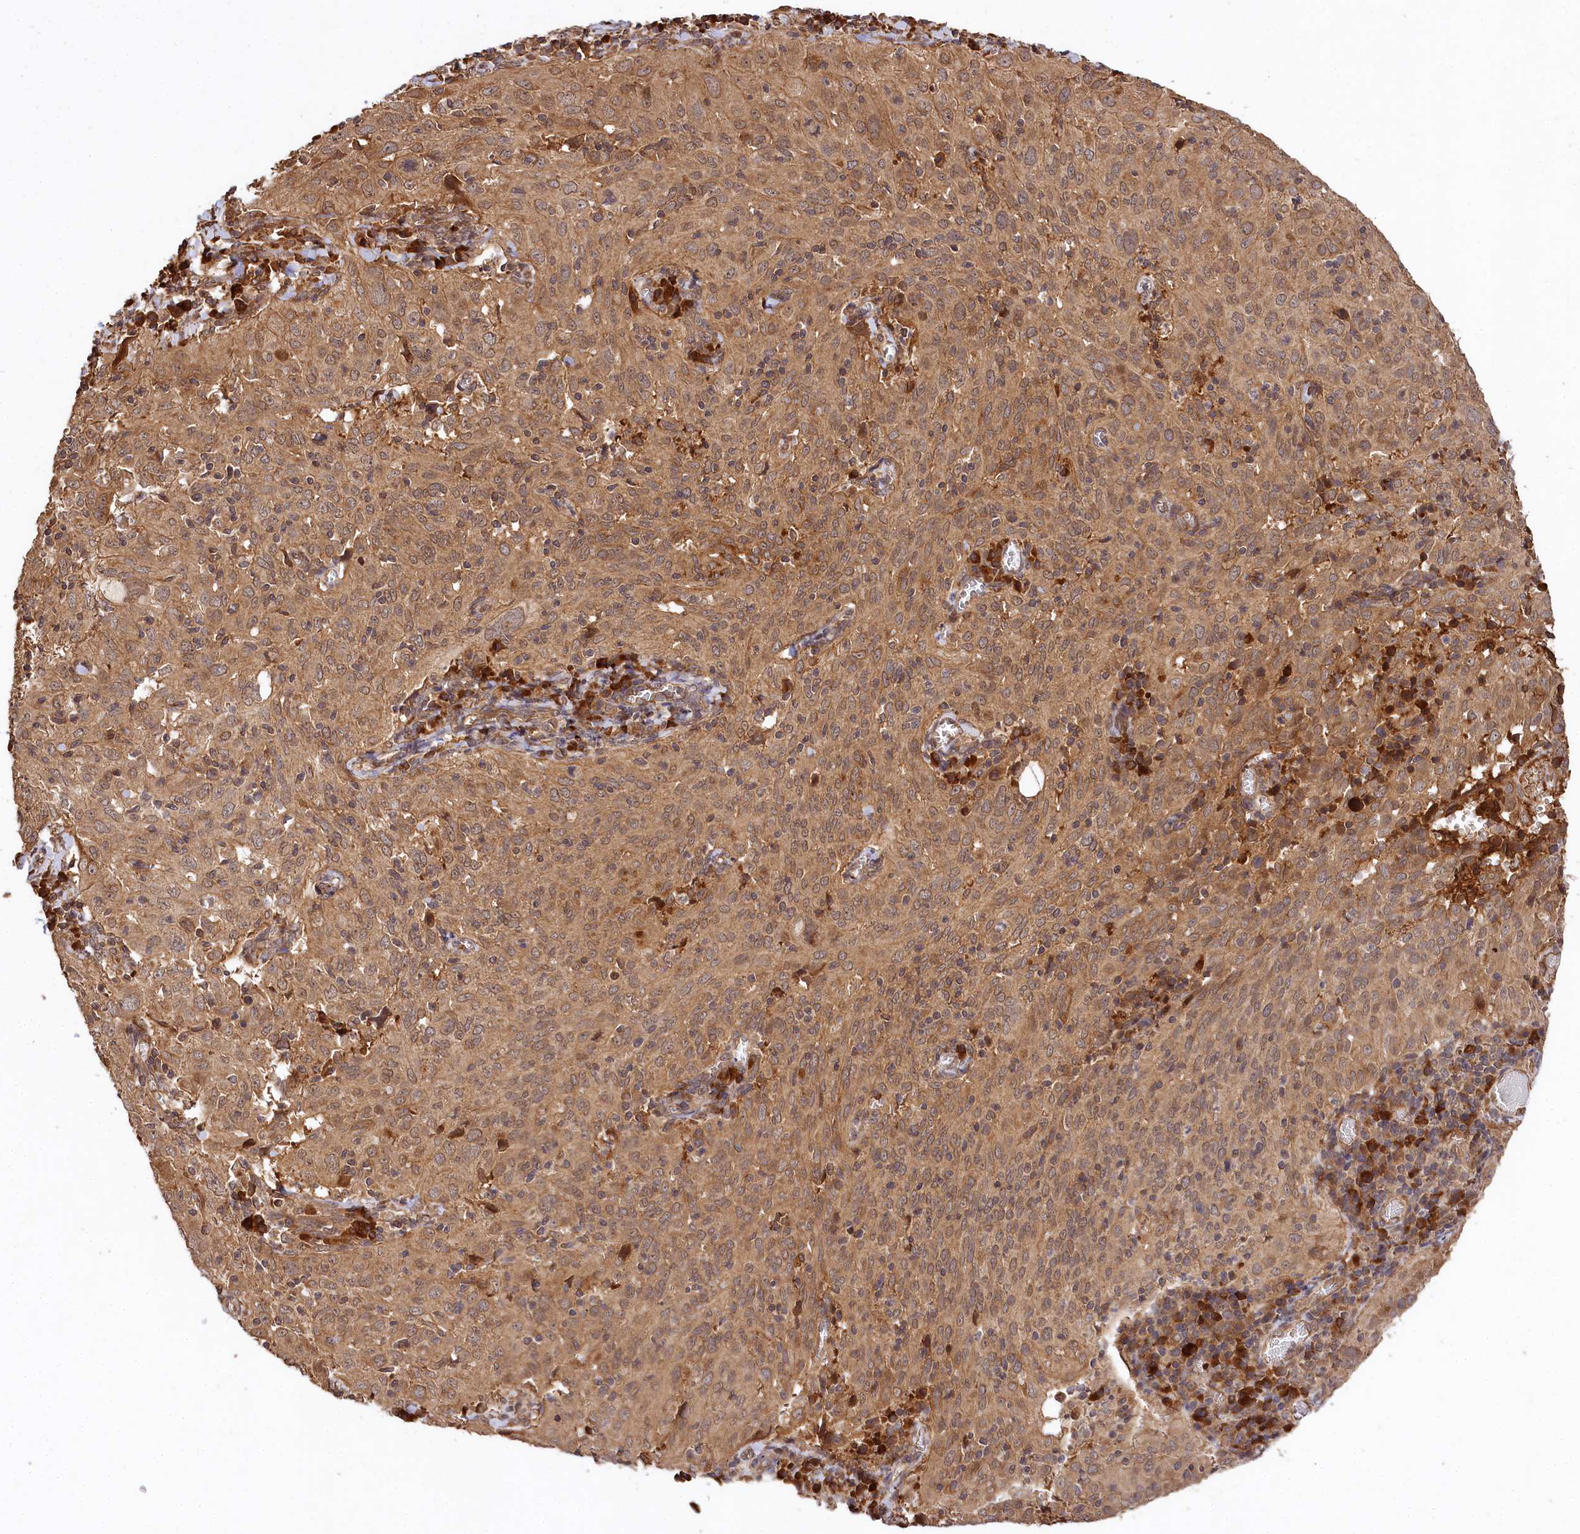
{"staining": {"intensity": "moderate", "quantity": ">75%", "location": "cytoplasmic/membranous"}, "tissue": "cervical cancer", "cell_type": "Tumor cells", "image_type": "cancer", "snomed": [{"axis": "morphology", "description": "Squamous cell carcinoma, NOS"}, {"axis": "topography", "description": "Cervix"}], "caption": "Immunohistochemistry photomicrograph of neoplastic tissue: cervical cancer stained using IHC shows medium levels of moderate protein expression localized specifically in the cytoplasmic/membranous of tumor cells, appearing as a cytoplasmic/membranous brown color.", "gene": "MCF2L2", "patient": {"sex": "female", "age": 31}}